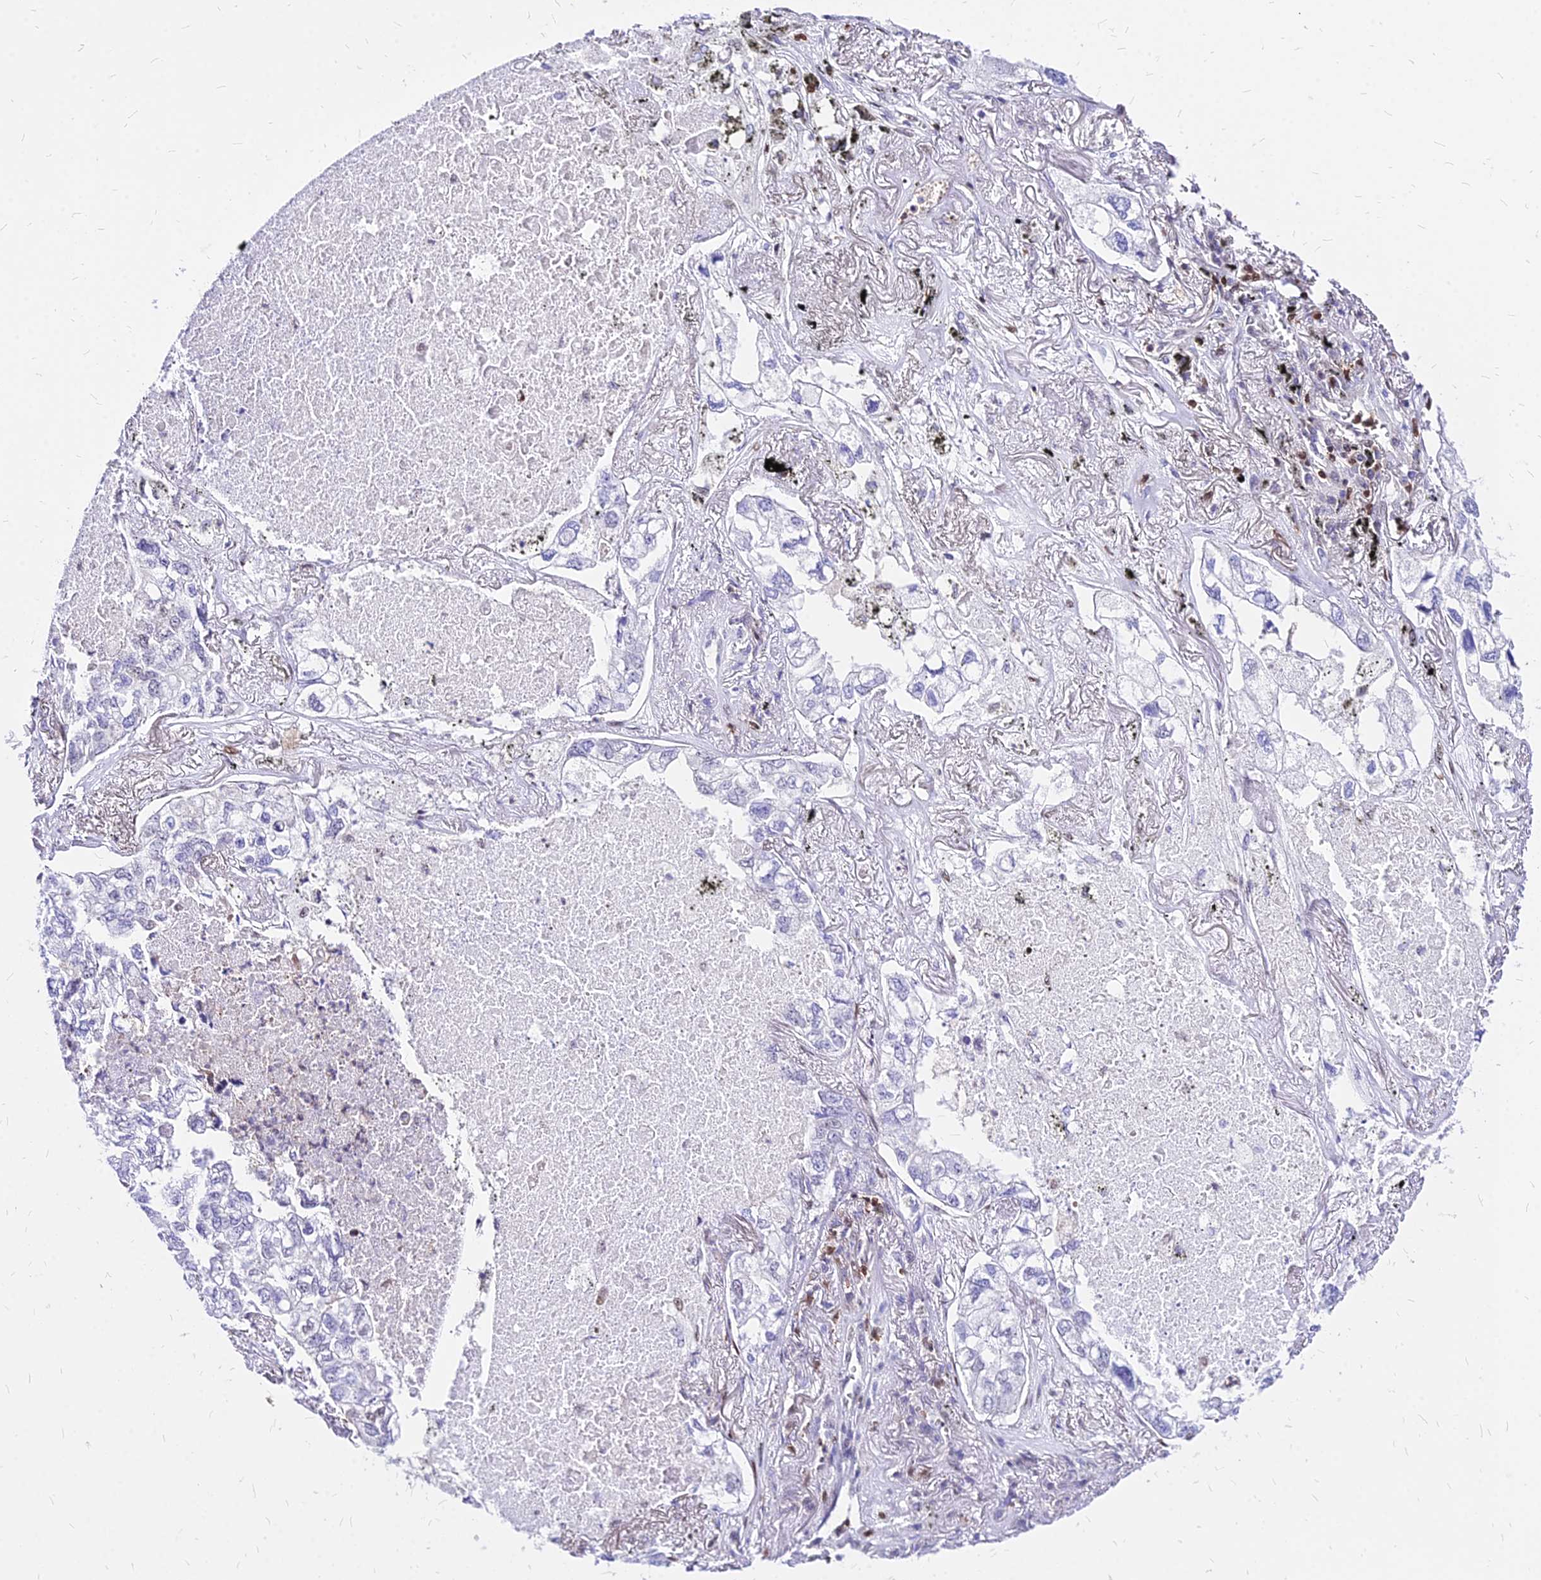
{"staining": {"intensity": "moderate", "quantity": "<25%", "location": "nuclear"}, "tissue": "lung cancer", "cell_type": "Tumor cells", "image_type": "cancer", "snomed": [{"axis": "morphology", "description": "Adenocarcinoma, NOS"}, {"axis": "topography", "description": "Lung"}], "caption": "Immunohistochemistry (IHC) of human adenocarcinoma (lung) shows low levels of moderate nuclear positivity in approximately <25% of tumor cells. The staining was performed using DAB, with brown indicating positive protein expression. Nuclei are stained blue with hematoxylin.", "gene": "PAXX", "patient": {"sex": "male", "age": 65}}